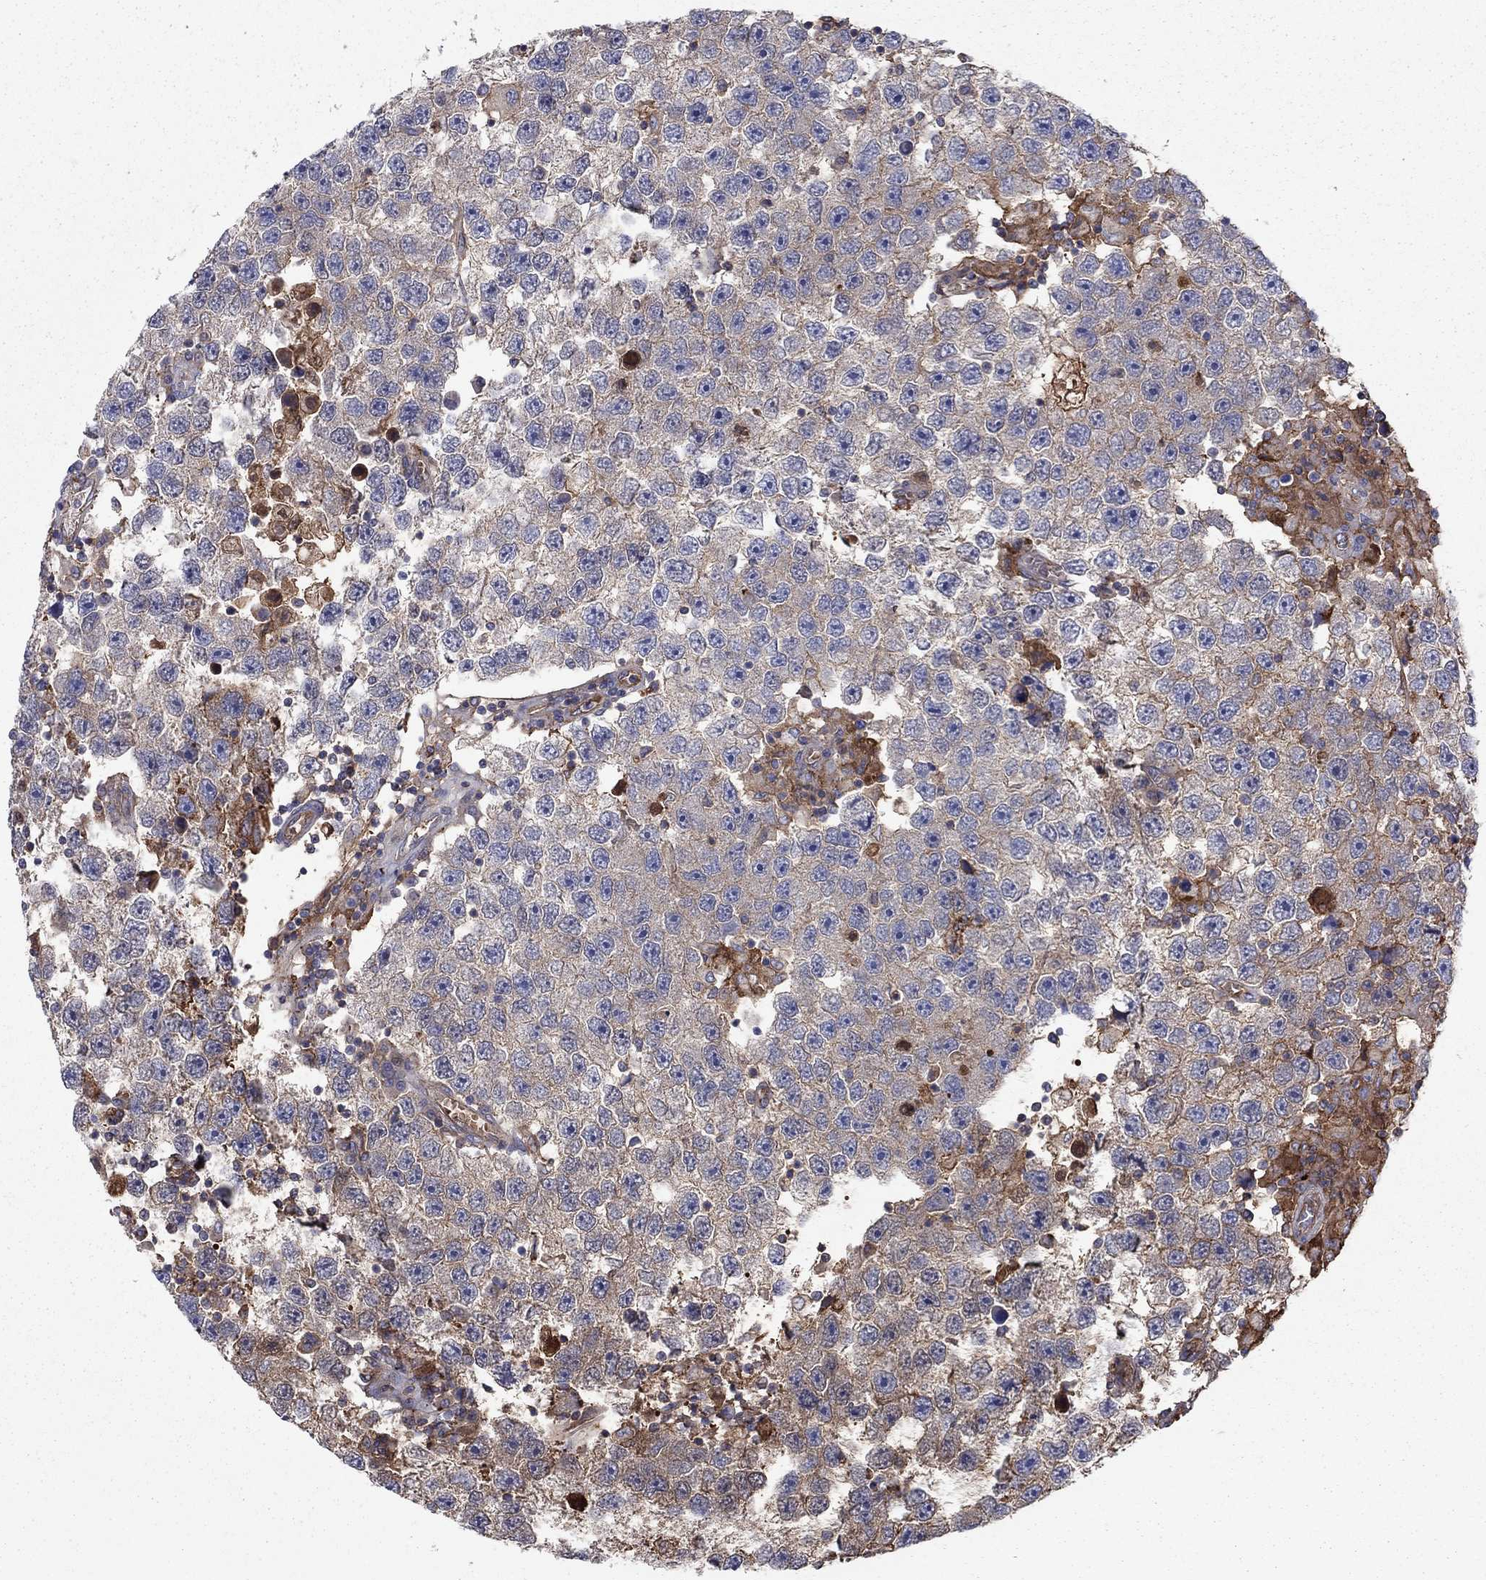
{"staining": {"intensity": "strong", "quantity": "<25%", "location": "cytoplasmic/membranous"}, "tissue": "testis cancer", "cell_type": "Tumor cells", "image_type": "cancer", "snomed": [{"axis": "morphology", "description": "Seminoma, NOS"}, {"axis": "topography", "description": "Testis"}], "caption": "The photomicrograph reveals staining of testis cancer (seminoma), revealing strong cytoplasmic/membranous protein expression (brown color) within tumor cells.", "gene": "HPX", "patient": {"sex": "male", "age": 26}}